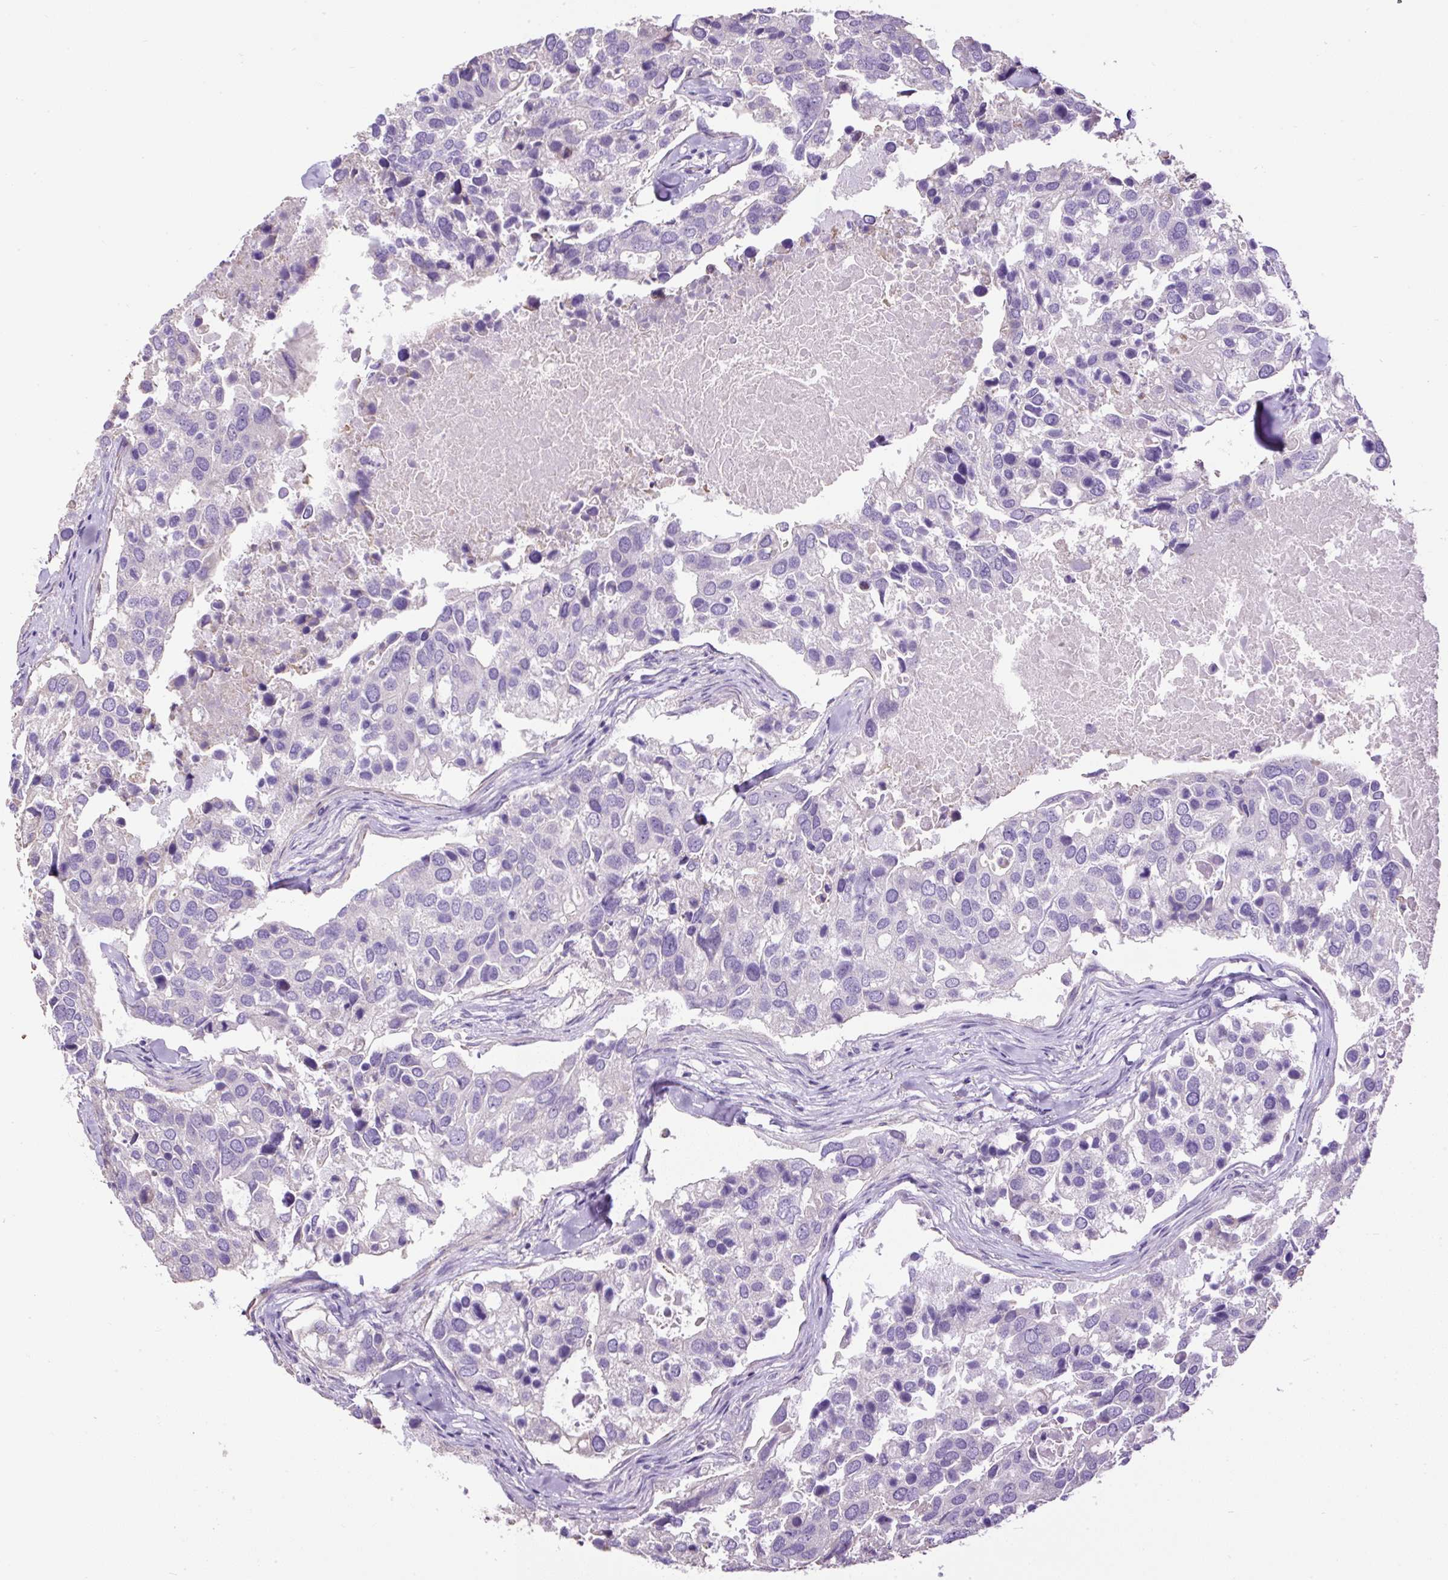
{"staining": {"intensity": "negative", "quantity": "none", "location": "none"}, "tissue": "breast cancer", "cell_type": "Tumor cells", "image_type": "cancer", "snomed": [{"axis": "morphology", "description": "Duct carcinoma"}, {"axis": "topography", "description": "Breast"}], "caption": "Immunohistochemical staining of human breast cancer (infiltrating ductal carcinoma) reveals no significant positivity in tumor cells.", "gene": "PDIA2", "patient": {"sex": "female", "age": 83}}